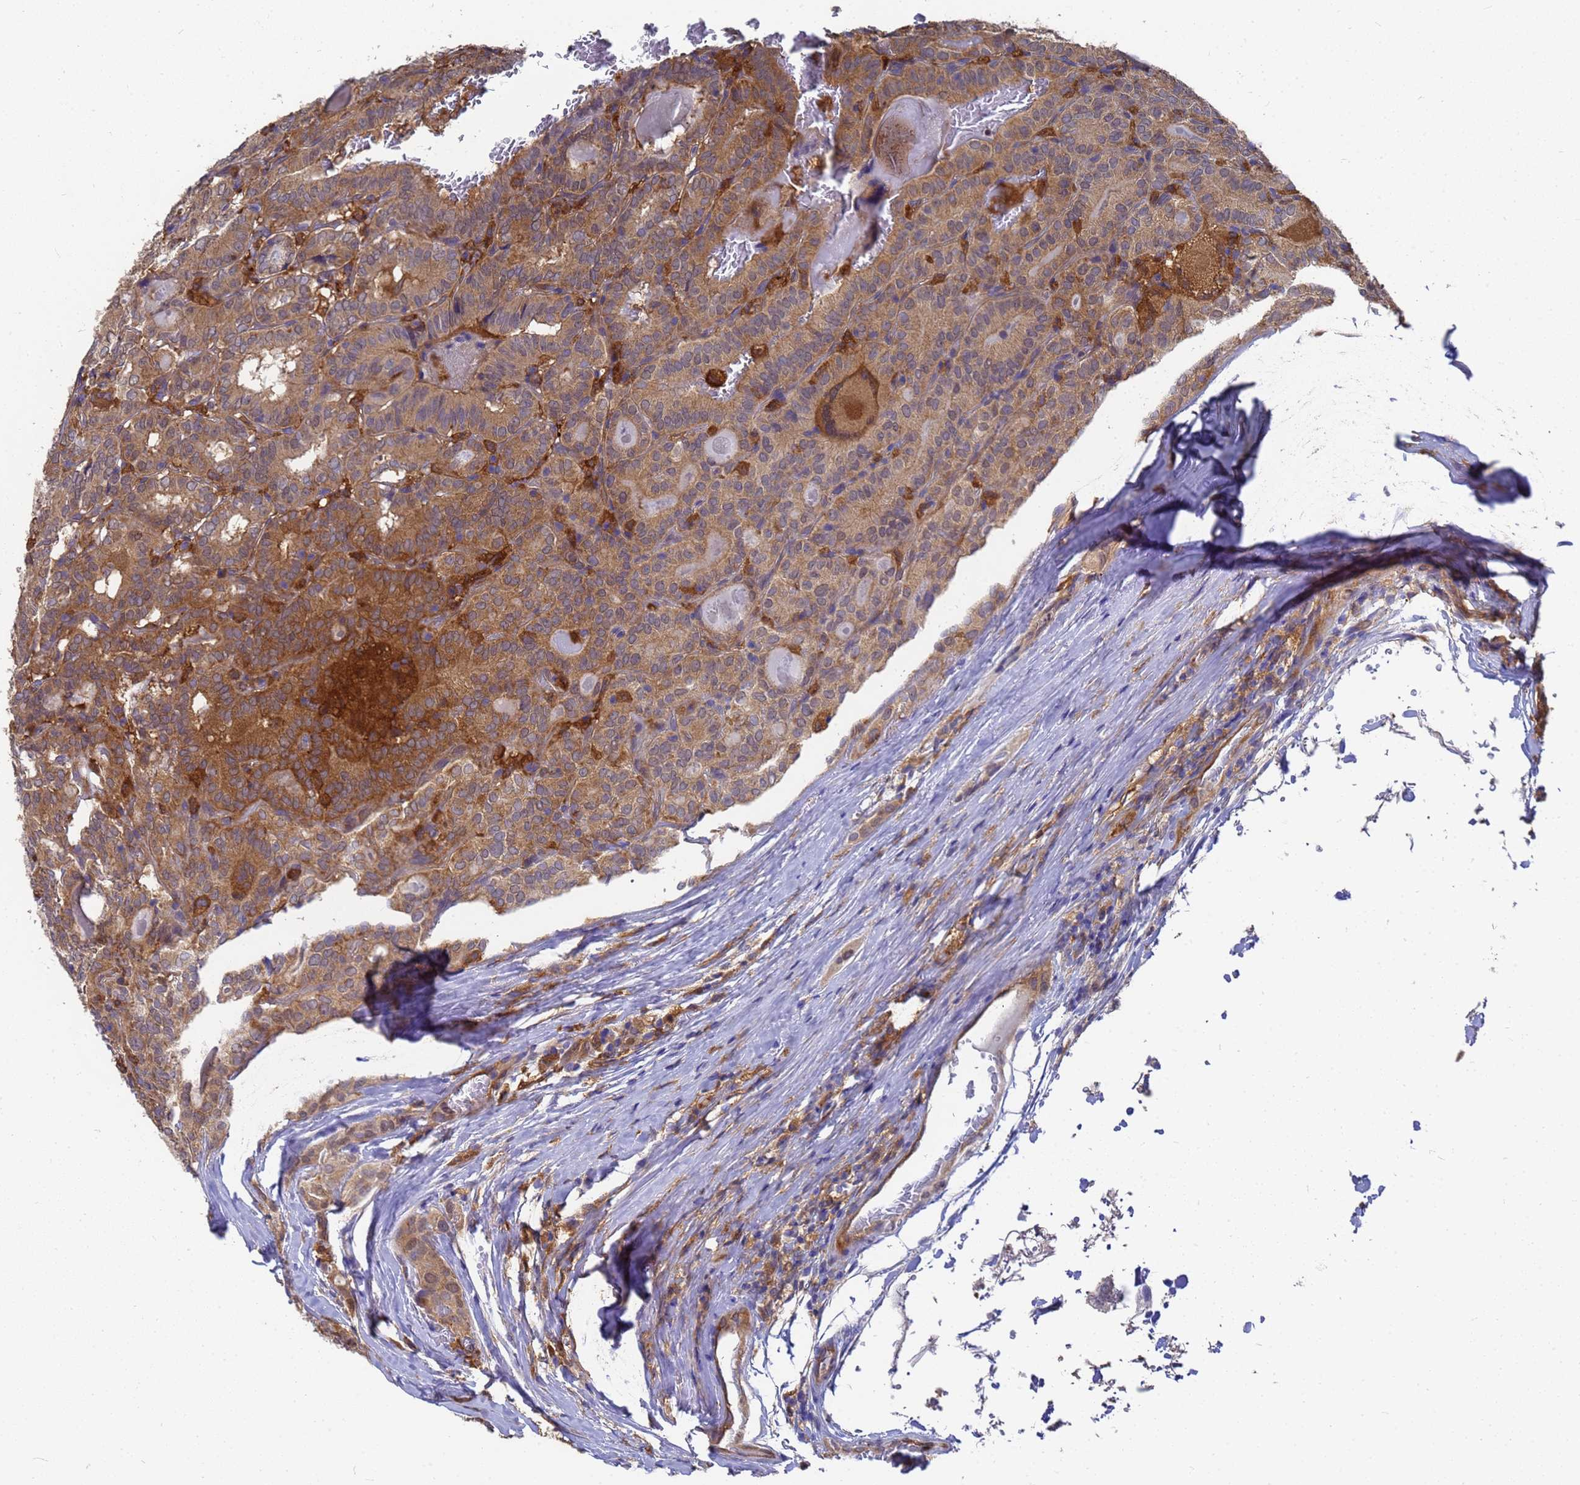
{"staining": {"intensity": "moderate", "quantity": ">75%", "location": "cytoplasmic/membranous"}, "tissue": "thyroid cancer", "cell_type": "Tumor cells", "image_type": "cancer", "snomed": [{"axis": "morphology", "description": "Papillary adenocarcinoma, NOS"}, {"axis": "topography", "description": "Thyroid gland"}], "caption": "Moderate cytoplasmic/membranous protein staining is appreciated in approximately >75% of tumor cells in thyroid cancer (papillary adenocarcinoma). (IHC, brightfield microscopy, high magnification).", "gene": "SLC35E2B", "patient": {"sex": "female", "age": 72}}